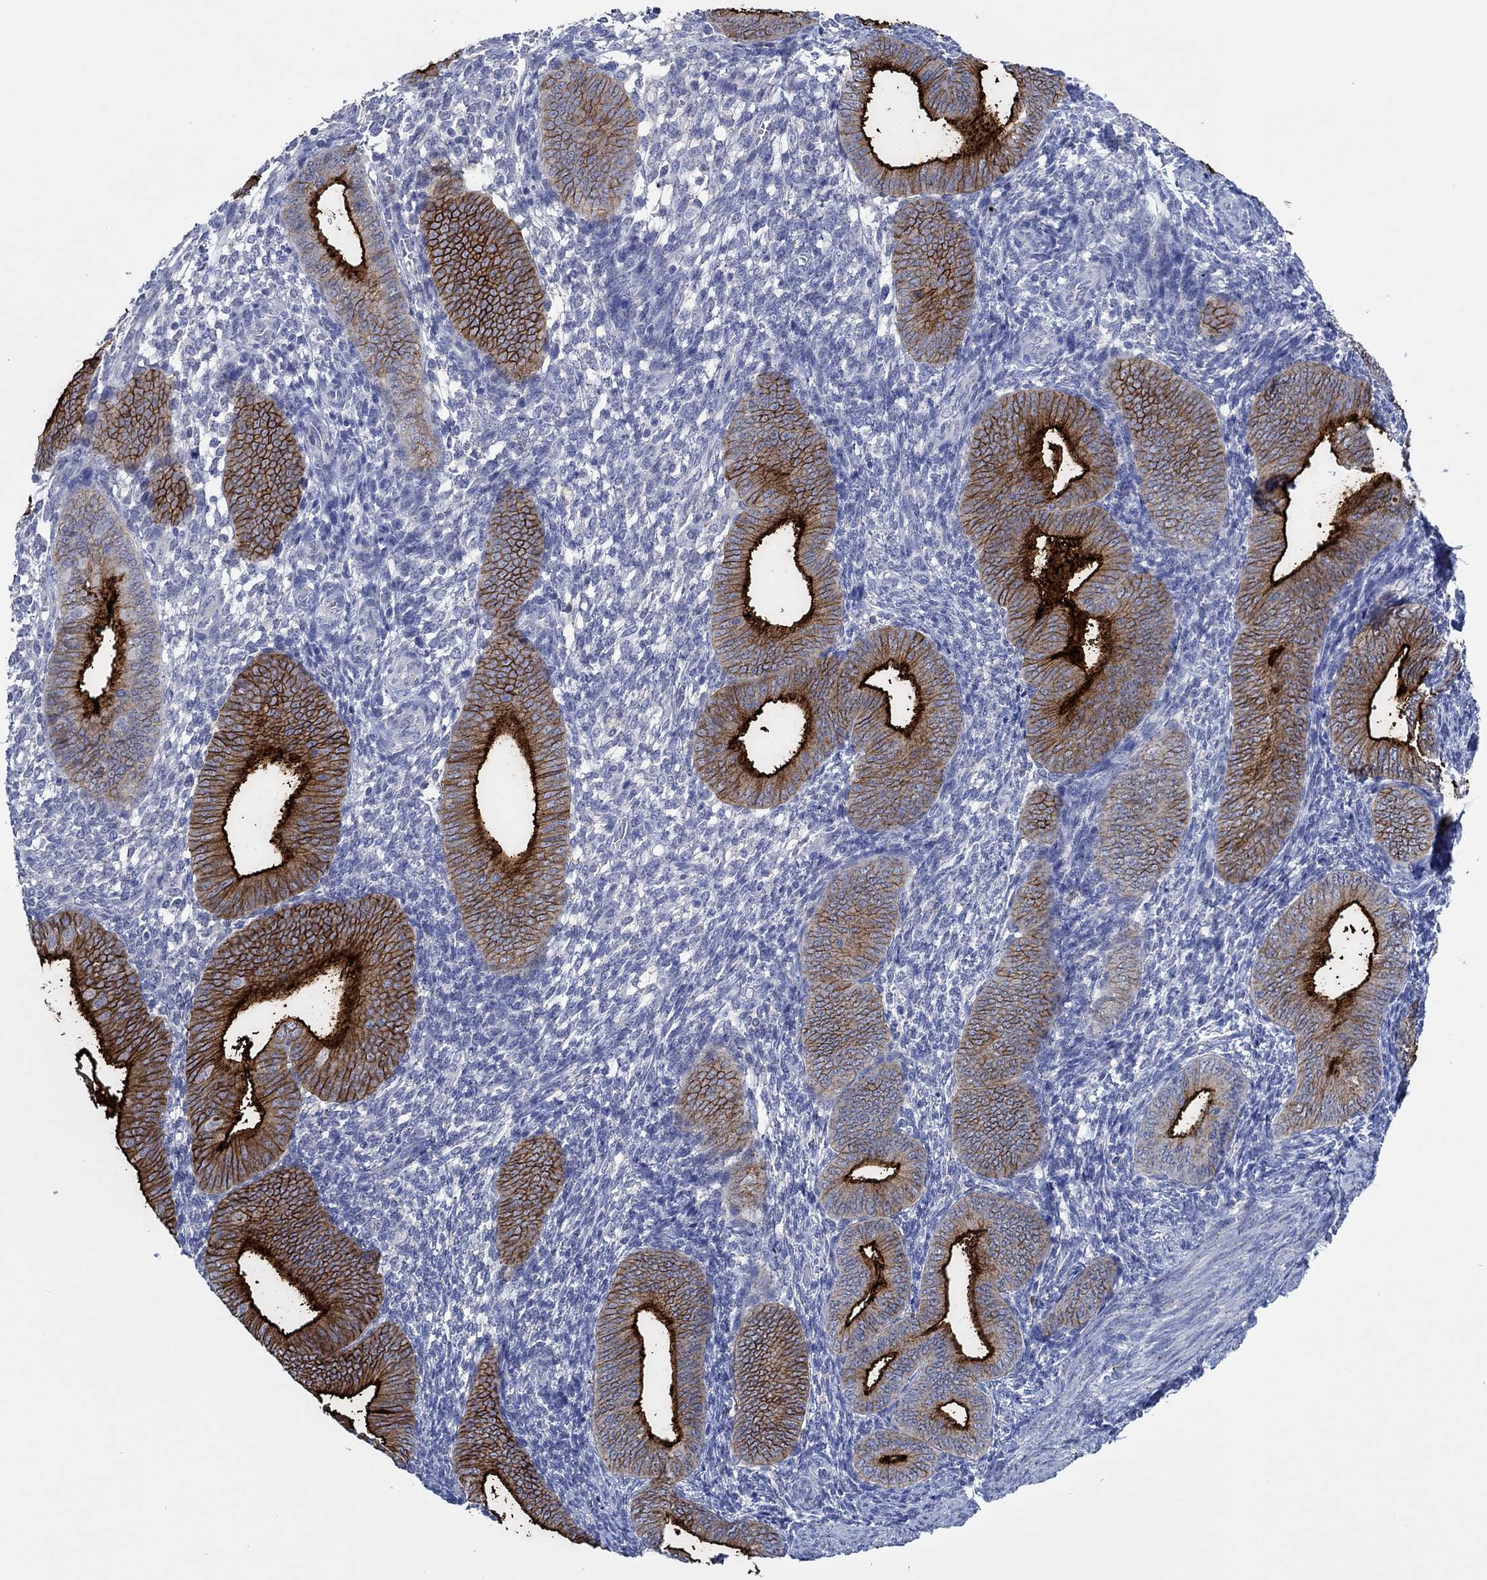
{"staining": {"intensity": "negative", "quantity": "none", "location": "none"}, "tissue": "endometrium", "cell_type": "Cells in endometrial stroma", "image_type": "normal", "snomed": [{"axis": "morphology", "description": "Normal tissue, NOS"}, {"axis": "topography", "description": "Endometrium"}], "caption": "Image shows no protein positivity in cells in endometrial stroma of benign endometrium.", "gene": "CPM", "patient": {"sex": "female", "age": 39}}